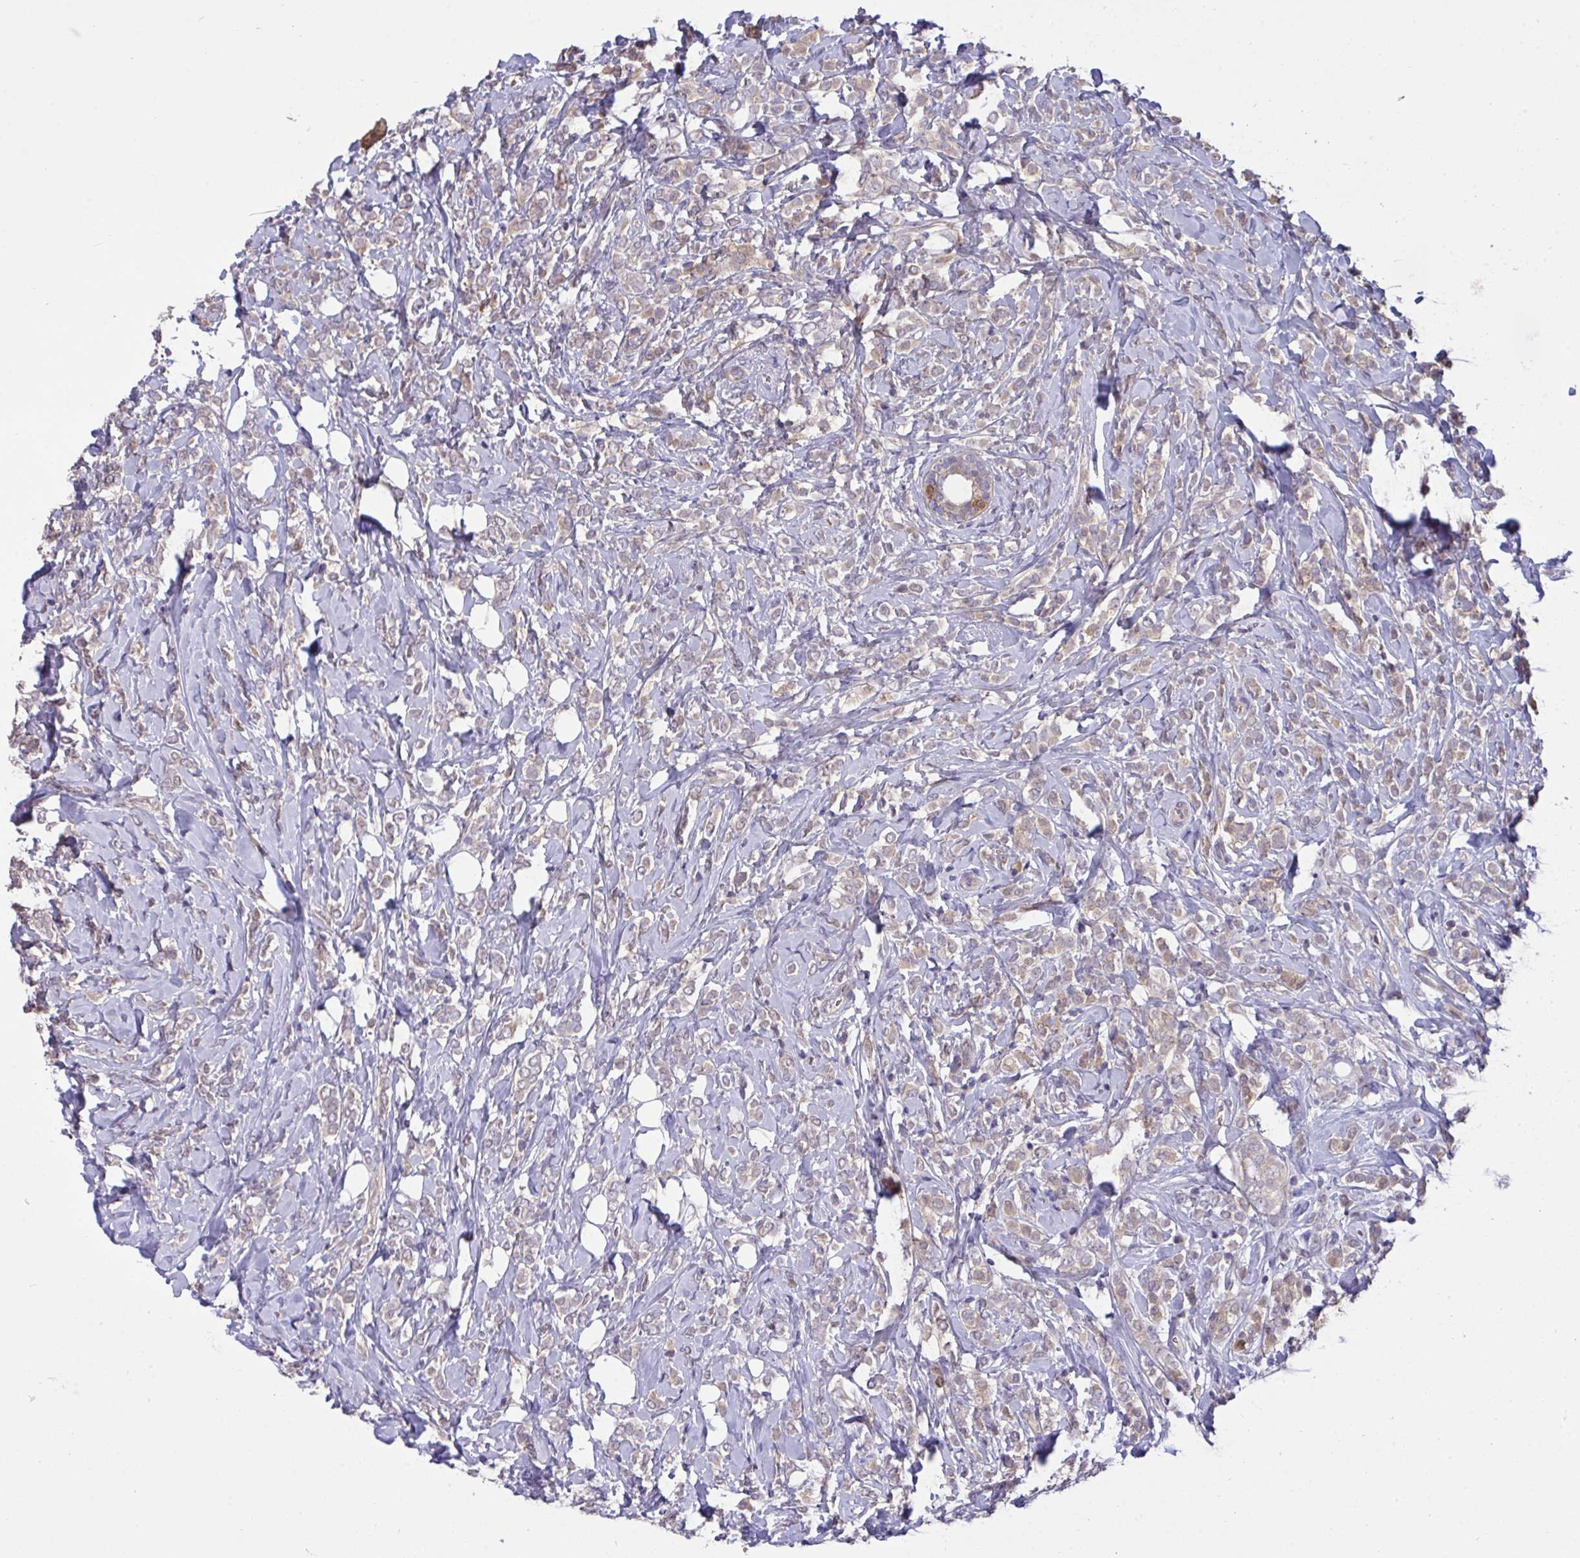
{"staining": {"intensity": "negative", "quantity": "none", "location": "none"}, "tissue": "breast cancer", "cell_type": "Tumor cells", "image_type": "cancer", "snomed": [{"axis": "morphology", "description": "Lobular carcinoma"}, {"axis": "topography", "description": "Breast"}], "caption": "An immunohistochemistry photomicrograph of breast cancer is shown. There is no staining in tumor cells of breast cancer.", "gene": "C19orf54", "patient": {"sex": "female", "age": 49}}